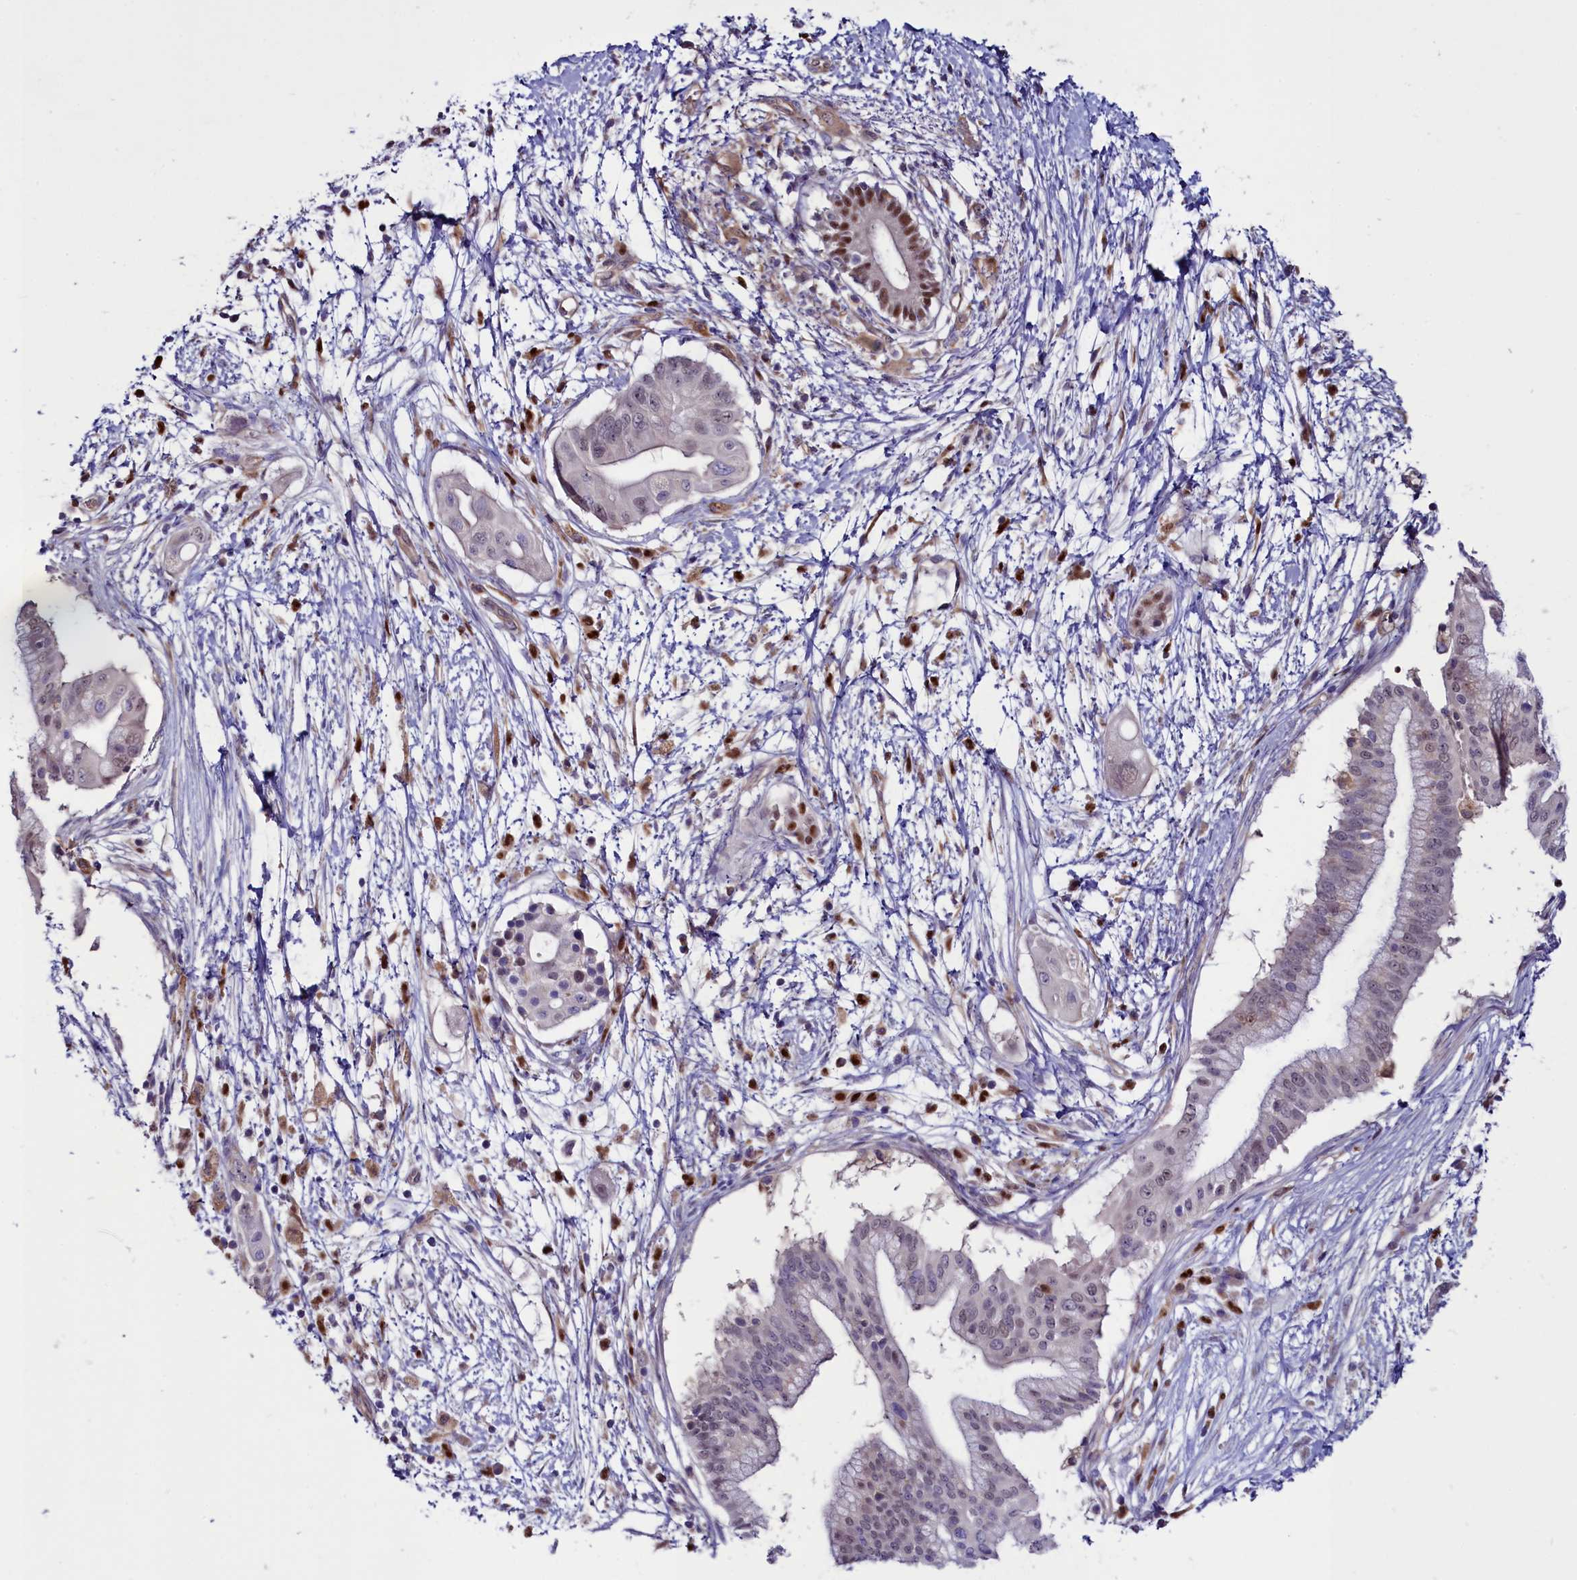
{"staining": {"intensity": "moderate", "quantity": "<25%", "location": "nuclear"}, "tissue": "pancreatic cancer", "cell_type": "Tumor cells", "image_type": "cancer", "snomed": [{"axis": "morphology", "description": "Adenocarcinoma, NOS"}, {"axis": "topography", "description": "Pancreas"}], "caption": "Protein expression analysis of human pancreatic cancer (adenocarcinoma) reveals moderate nuclear staining in about <25% of tumor cells. (brown staining indicates protein expression, while blue staining denotes nuclei).", "gene": "PDILT", "patient": {"sex": "male", "age": 68}}